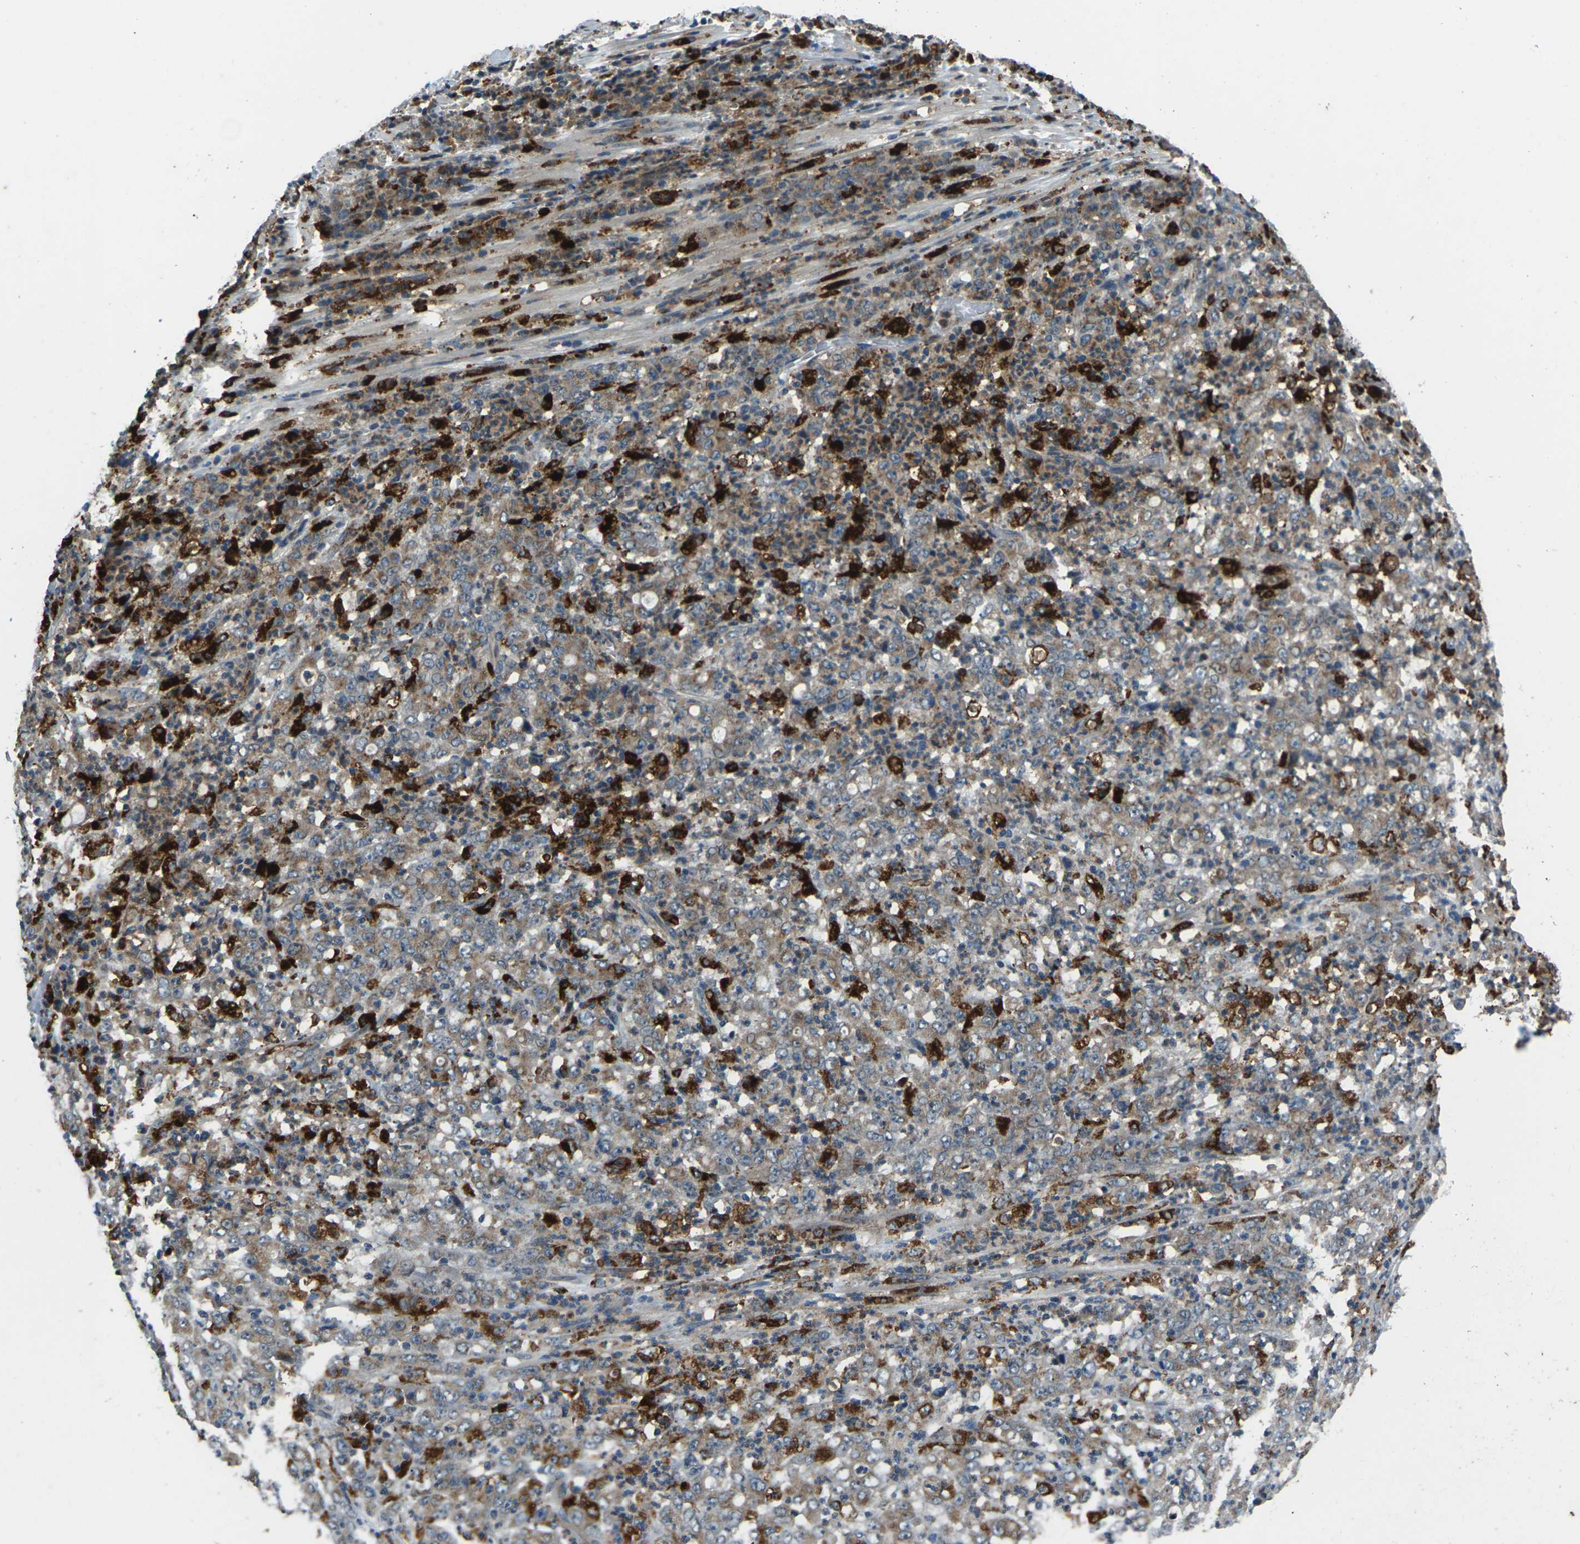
{"staining": {"intensity": "moderate", "quantity": ">75%", "location": "cytoplasmic/membranous"}, "tissue": "stomach cancer", "cell_type": "Tumor cells", "image_type": "cancer", "snomed": [{"axis": "morphology", "description": "Adenocarcinoma, NOS"}, {"axis": "topography", "description": "Stomach, lower"}], "caption": "Stomach cancer (adenocarcinoma) stained with DAB (3,3'-diaminobenzidine) immunohistochemistry demonstrates medium levels of moderate cytoplasmic/membranous expression in approximately >75% of tumor cells.", "gene": "SLC31A2", "patient": {"sex": "female", "age": 71}}